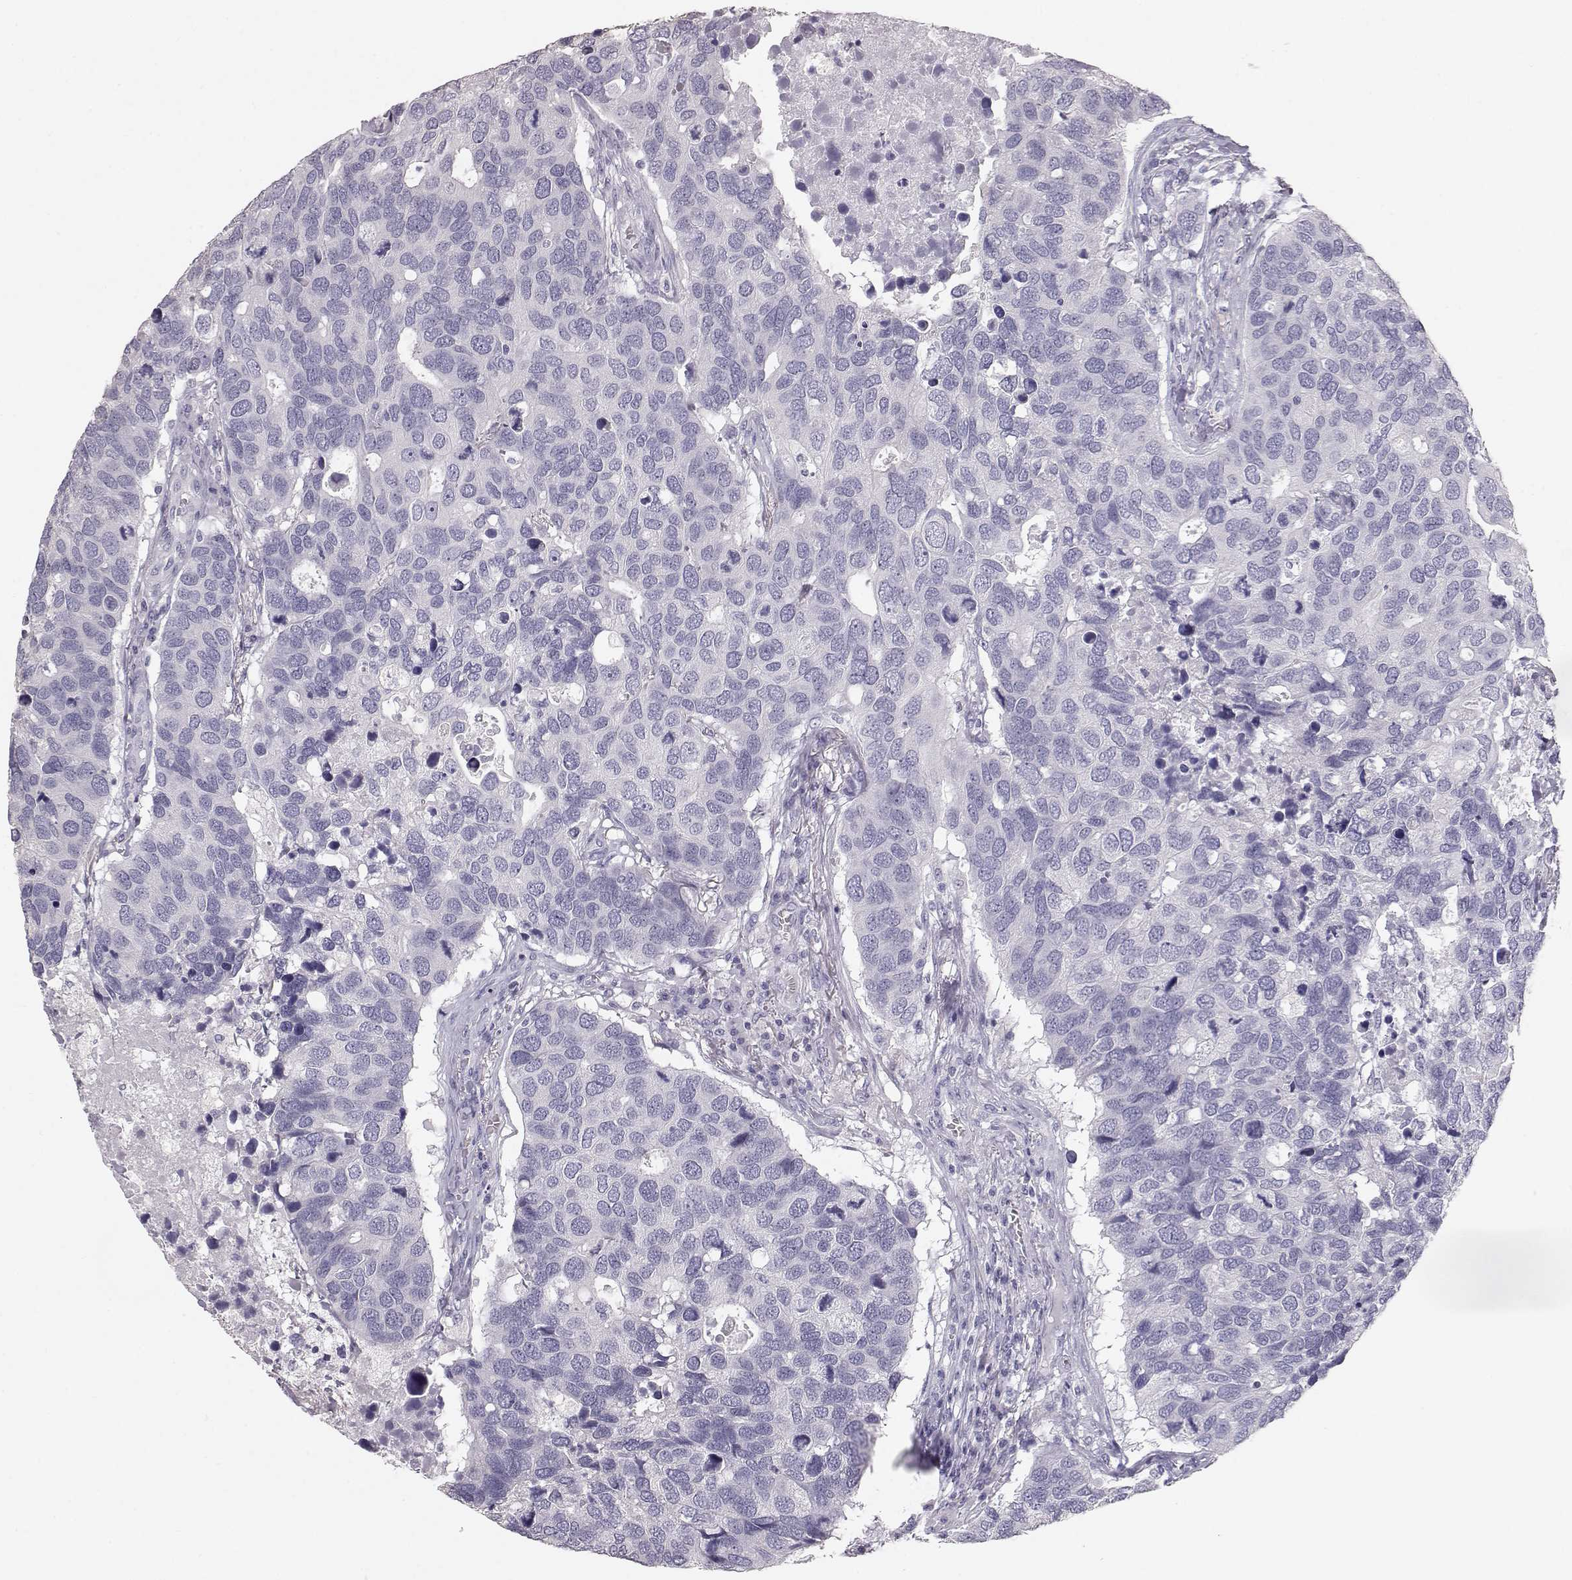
{"staining": {"intensity": "negative", "quantity": "none", "location": "none"}, "tissue": "breast cancer", "cell_type": "Tumor cells", "image_type": "cancer", "snomed": [{"axis": "morphology", "description": "Duct carcinoma"}, {"axis": "topography", "description": "Breast"}], "caption": "High magnification brightfield microscopy of intraductal carcinoma (breast) stained with DAB (brown) and counterstained with hematoxylin (blue): tumor cells show no significant staining.", "gene": "KRT33A", "patient": {"sex": "female", "age": 83}}